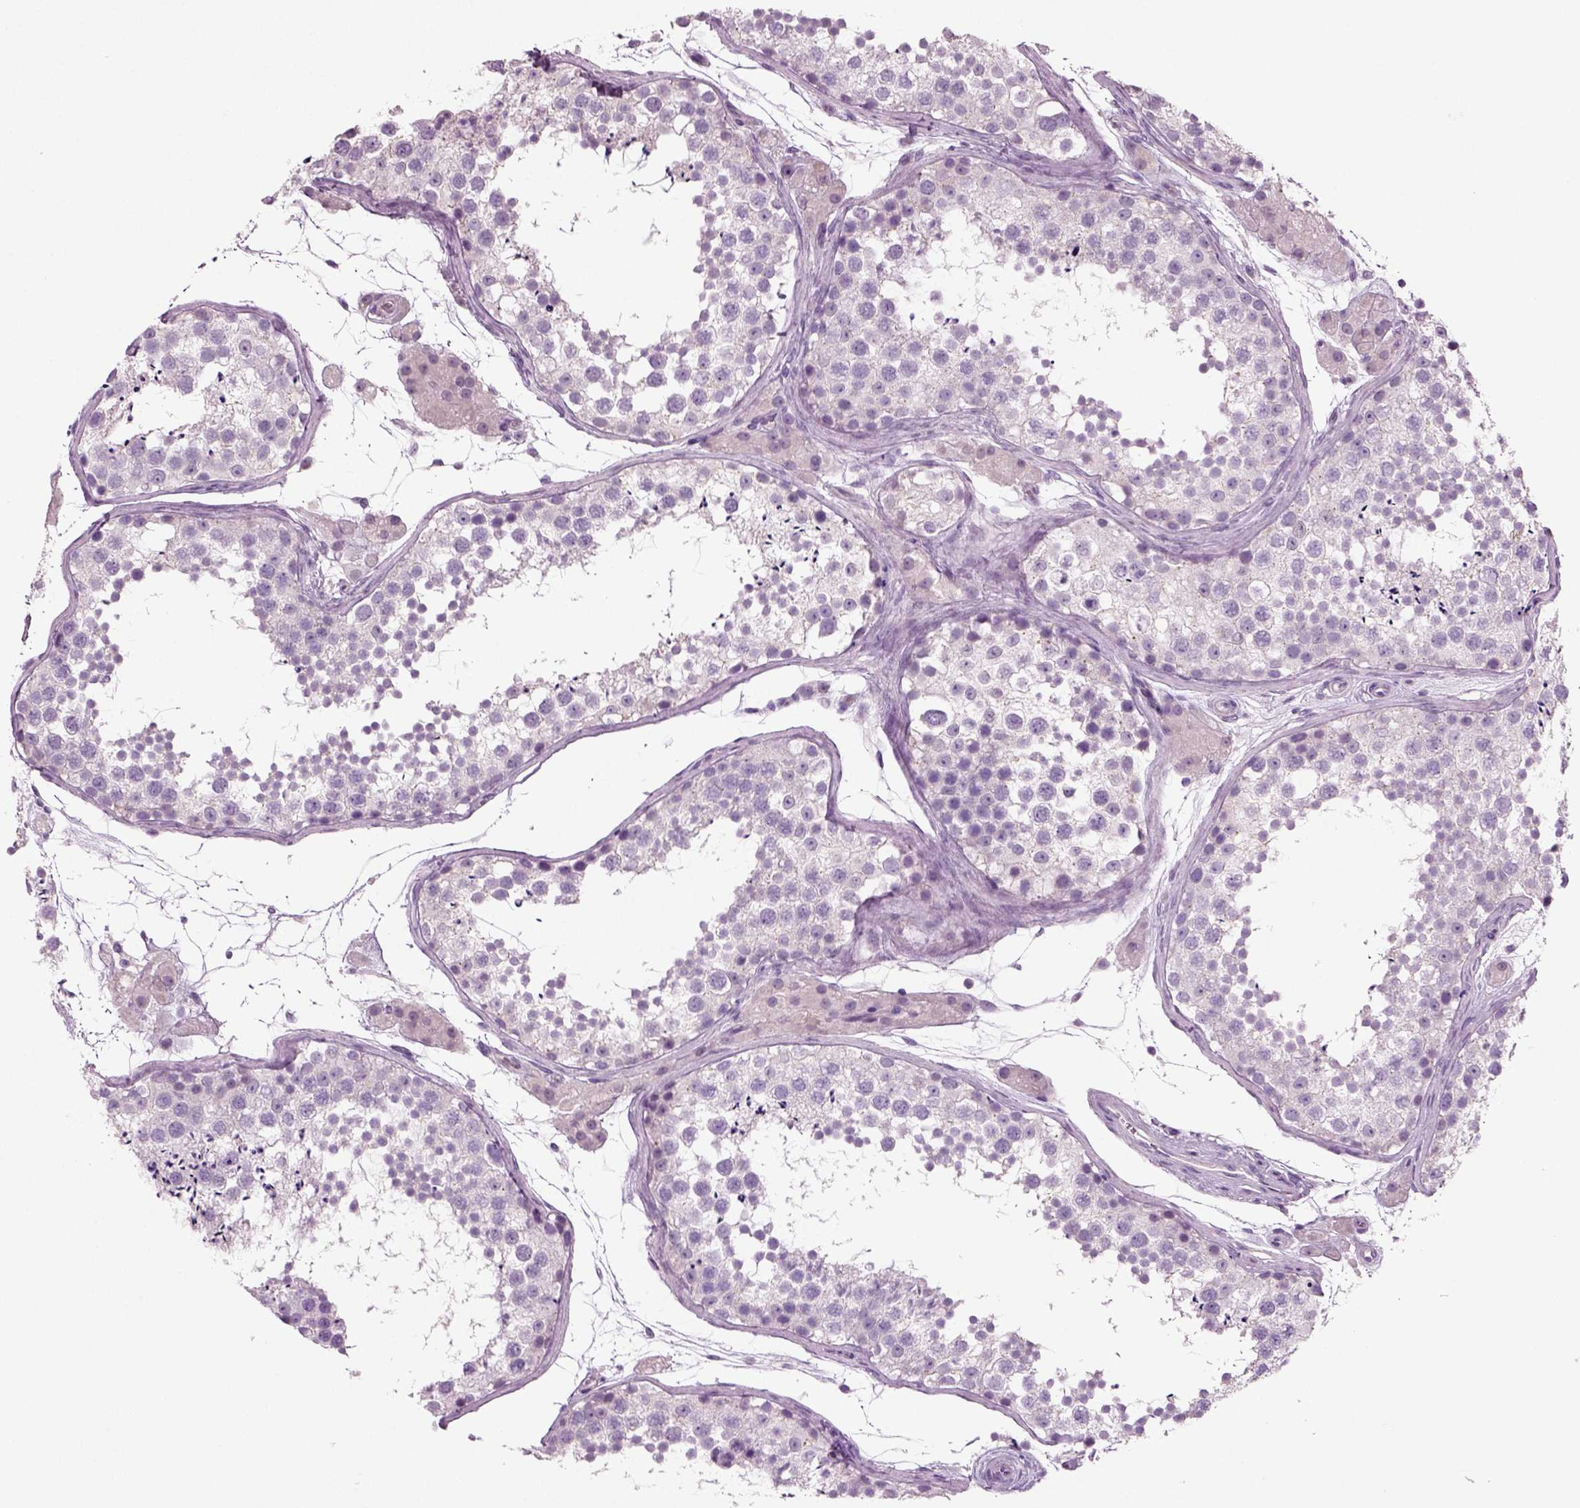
{"staining": {"intensity": "negative", "quantity": "none", "location": "none"}, "tissue": "testis", "cell_type": "Cells in seminiferous ducts", "image_type": "normal", "snomed": [{"axis": "morphology", "description": "Normal tissue, NOS"}, {"axis": "topography", "description": "Testis"}], "caption": "IHC of benign human testis shows no expression in cells in seminiferous ducts. The staining is performed using DAB (3,3'-diaminobenzidine) brown chromogen with nuclei counter-stained in using hematoxylin.", "gene": "COL9A2", "patient": {"sex": "male", "age": 41}}